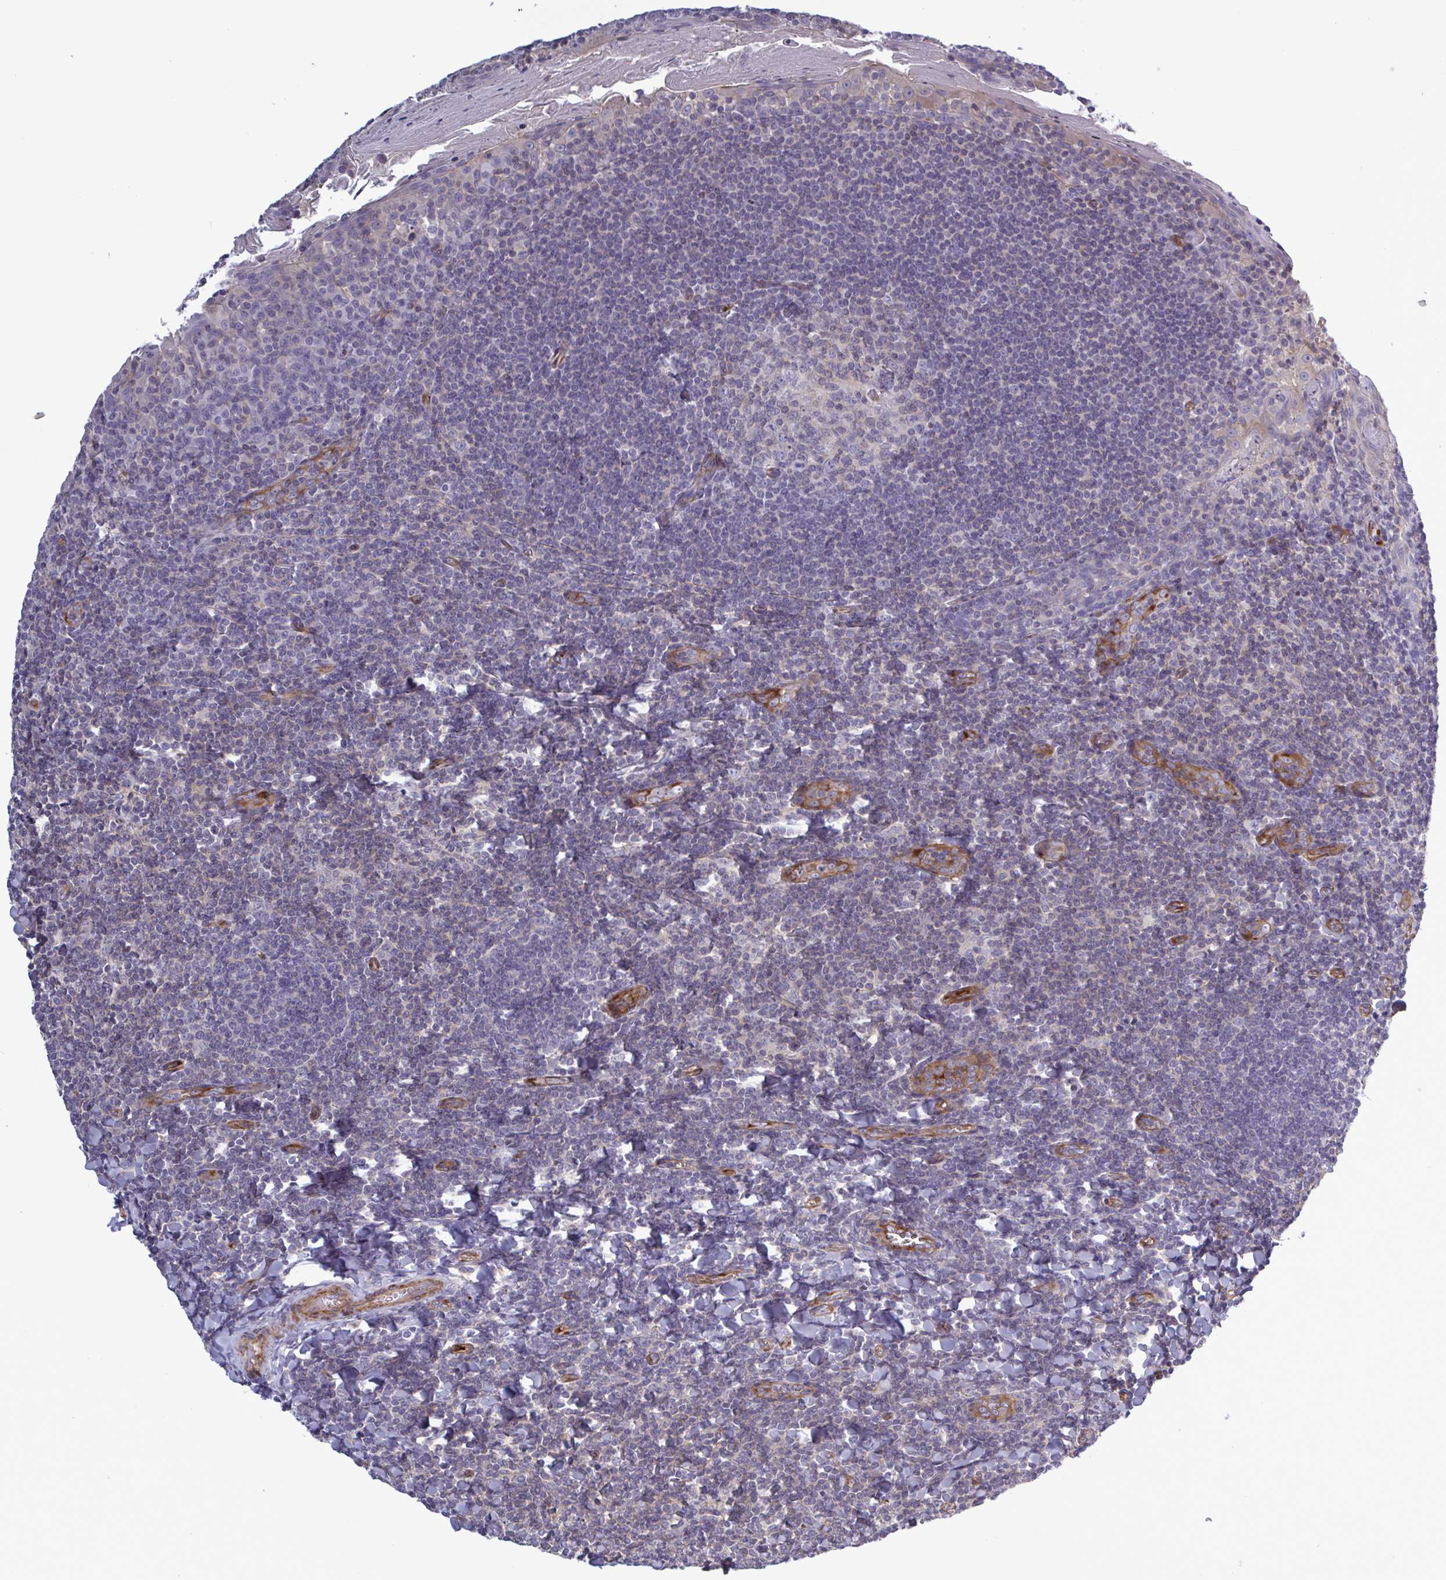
{"staining": {"intensity": "negative", "quantity": "none", "location": "none"}, "tissue": "tonsil", "cell_type": "Germinal center cells", "image_type": "normal", "snomed": [{"axis": "morphology", "description": "Normal tissue, NOS"}, {"axis": "topography", "description": "Tonsil"}], "caption": "This is an IHC image of normal tonsil. There is no staining in germinal center cells.", "gene": "SHISA7", "patient": {"sex": "male", "age": 27}}